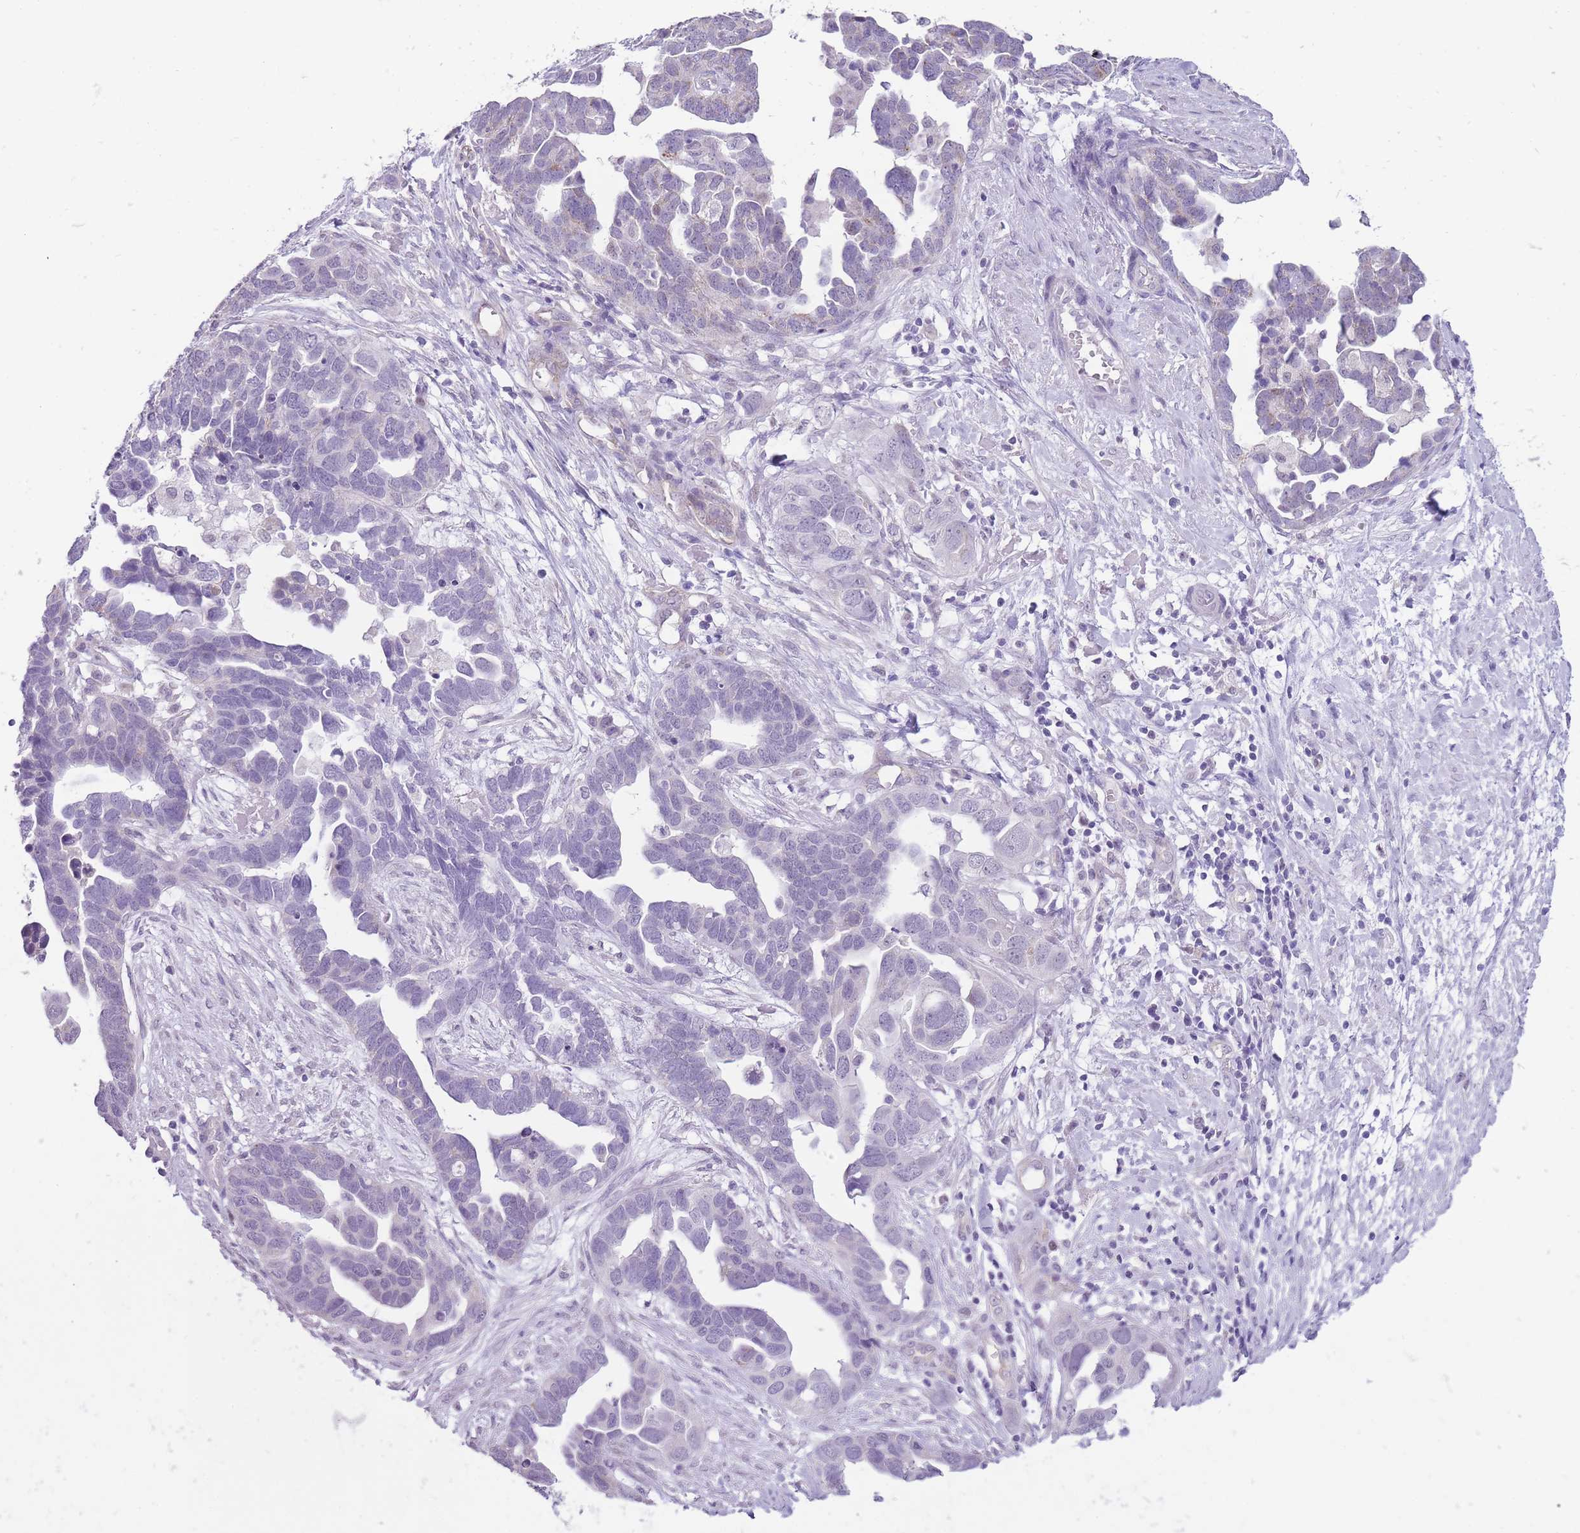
{"staining": {"intensity": "negative", "quantity": "none", "location": "none"}, "tissue": "ovarian cancer", "cell_type": "Tumor cells", "image_type": "cancer", "snomed": [{"axis": "morphology", "description": "Cystadenocarcinoma, serous, NOS"}, {"axis": "topography", "description": "Ovary"}], "caption": "High power microscopy histopathology image of an IHC micrograph of ovarian cancer (serous cystadenocarcinoma), revealing no significant expression in tumor cells.", "gene": "ERICH4", "patient": {"sex": "female", "age": 54}}